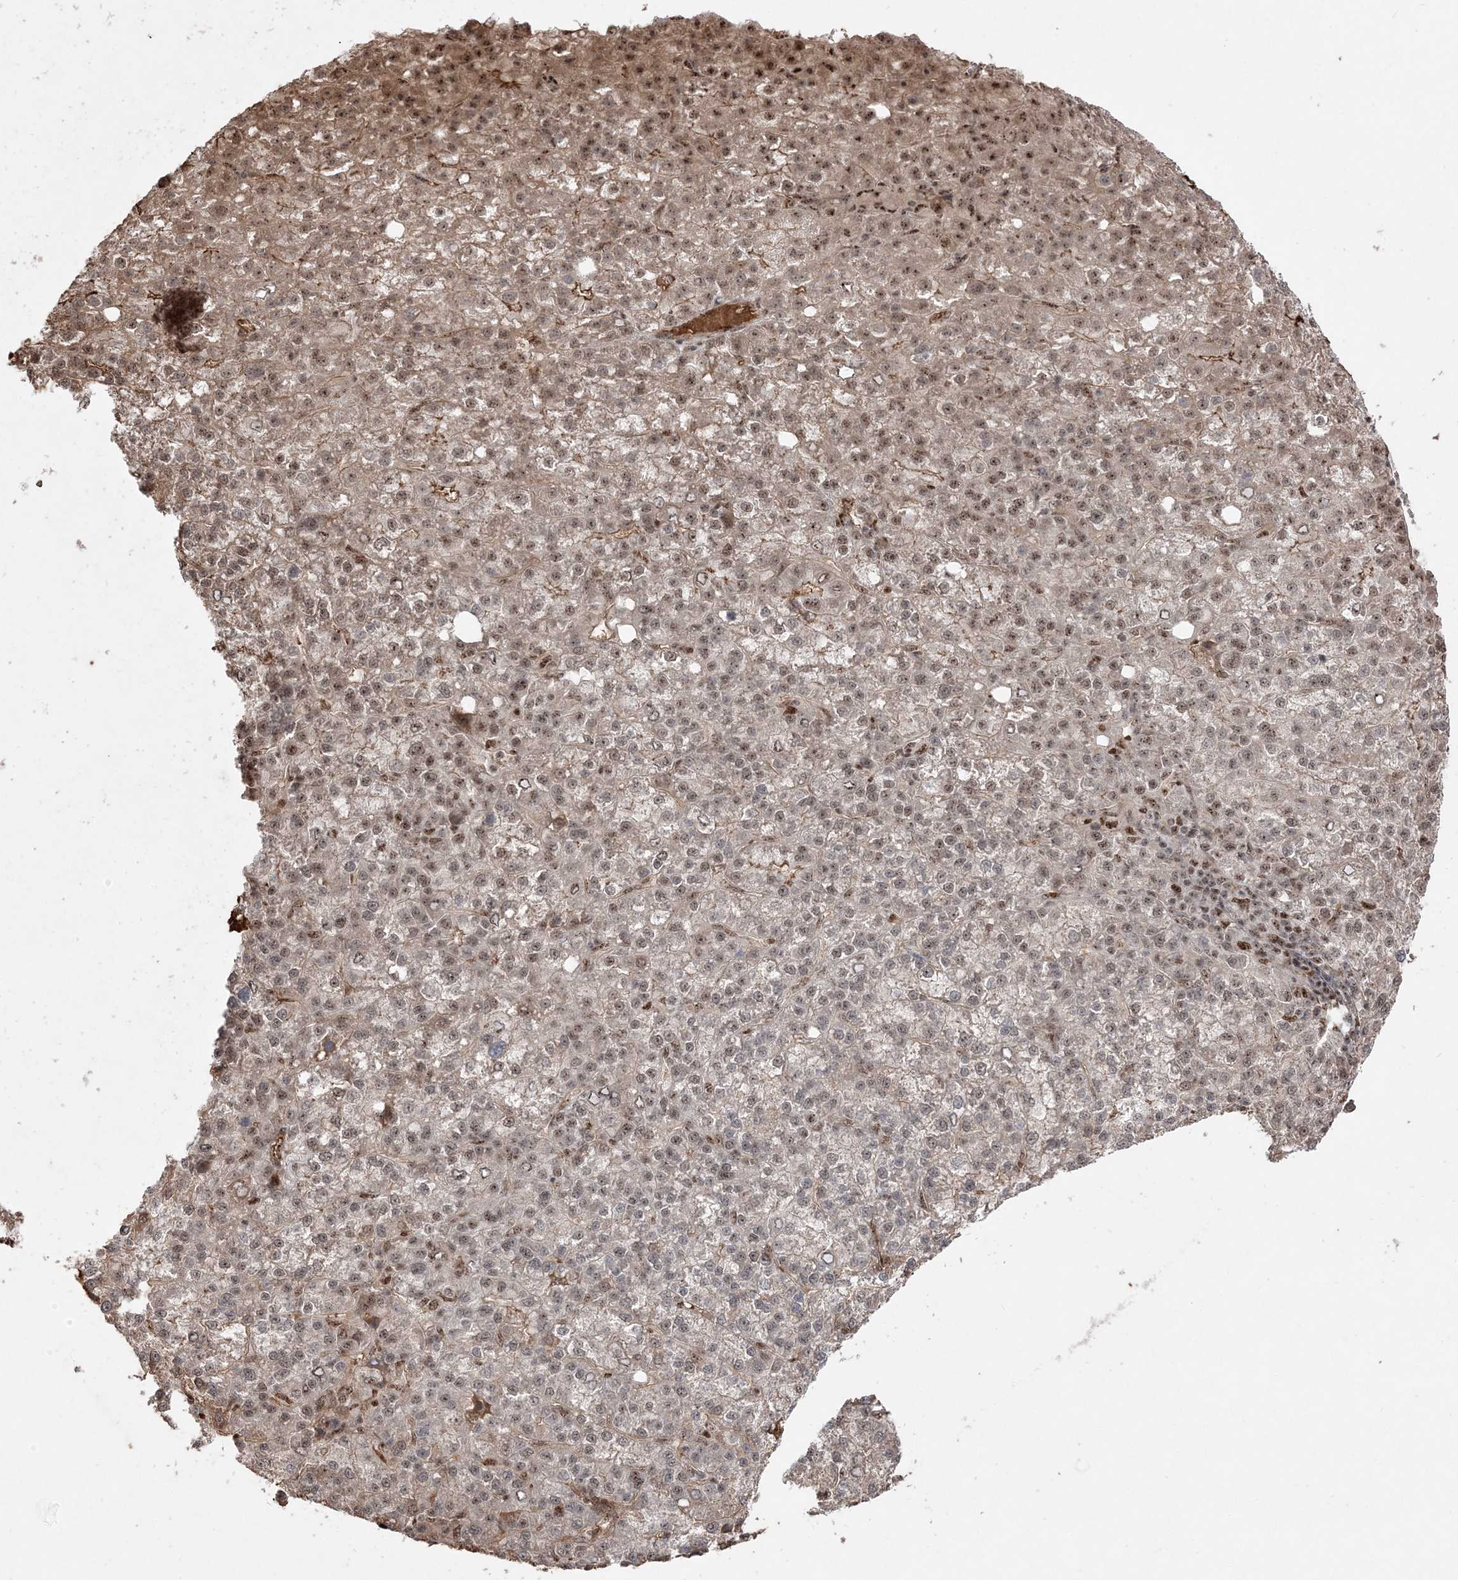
{"staining": {"intensity": "moderate", "quantity": ">75%", "location": "nuclear"}, "tissue": "liver cancer", "cell_type": "Tumor cells", "image_type": "cancer", "snomed": [{"axis": "morphology", "description": "Carcinoma, Hepatocellular, NOS"}, {"axis": "topography", "description": "Liver"}], "caption": "An image of liver cancer (hepatocellular carcinoma) stained for a protein shows moderate nuclear brown staining in tumor cells.", "gene": "RBM17", "patient": {"sex": "female", "age": 58}}